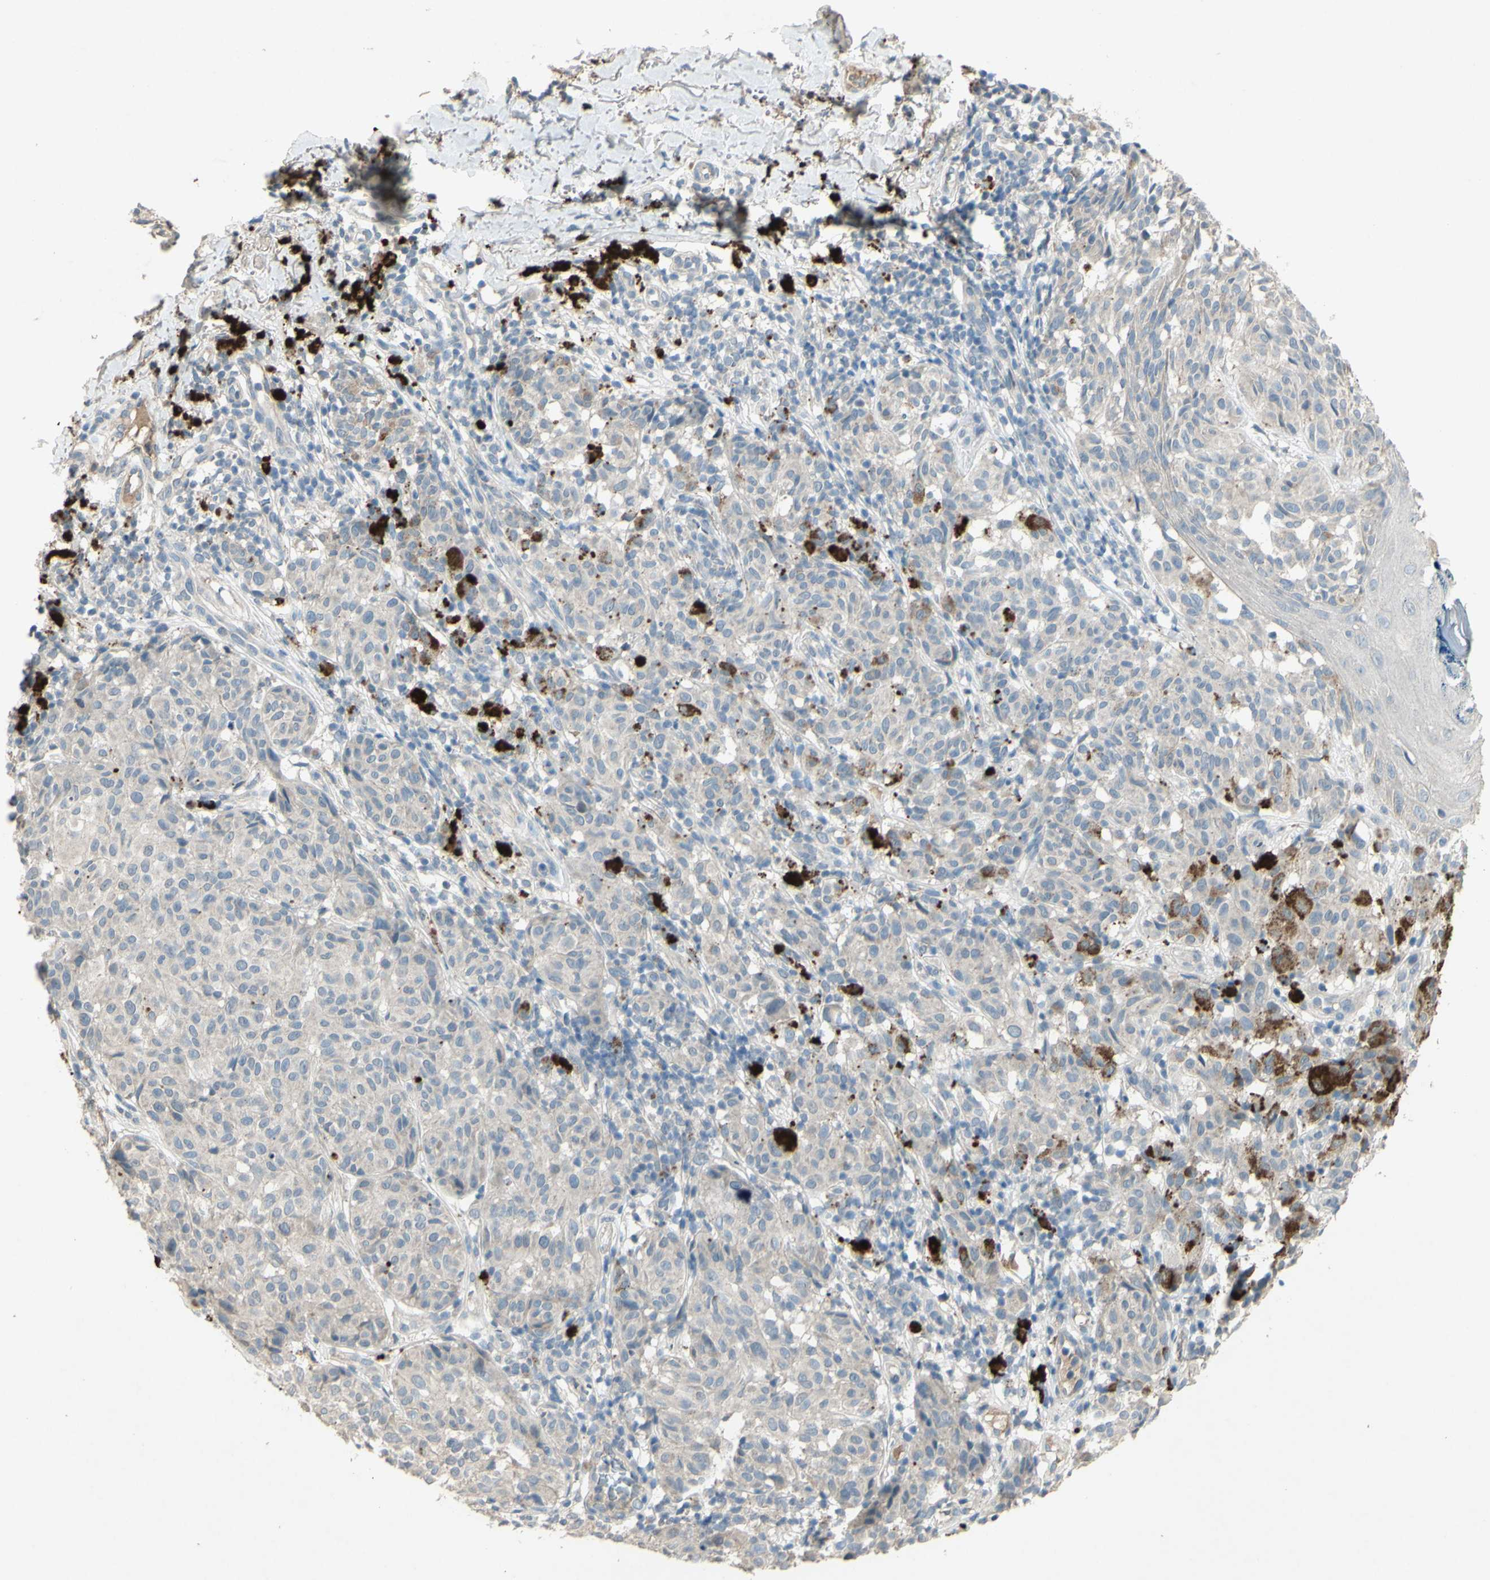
{"staining": {"intensity": "negative", "quantity": "none", "location": "none"}, "tissue": "melanoma", "cell_type": "Tumor cells", "image_type": "cancer", "snomed": [{"axis": "morphology", "description": "Malignant melanoma, NOS"}, {"axis": "topography", "description": "Skin"}], "caption": "Immunohistochemical staining of human malignant melanoma reveals no significant staining in tumor cells. (Stains: DAB (3,3'-diaminobenzidine) immunohistochemistry with hematoxylin counter stain, Microscopy: brightfield microscopy at high magnification).", "gene": "TIMM21", "patient": {"sex": "female", "age": 46}}